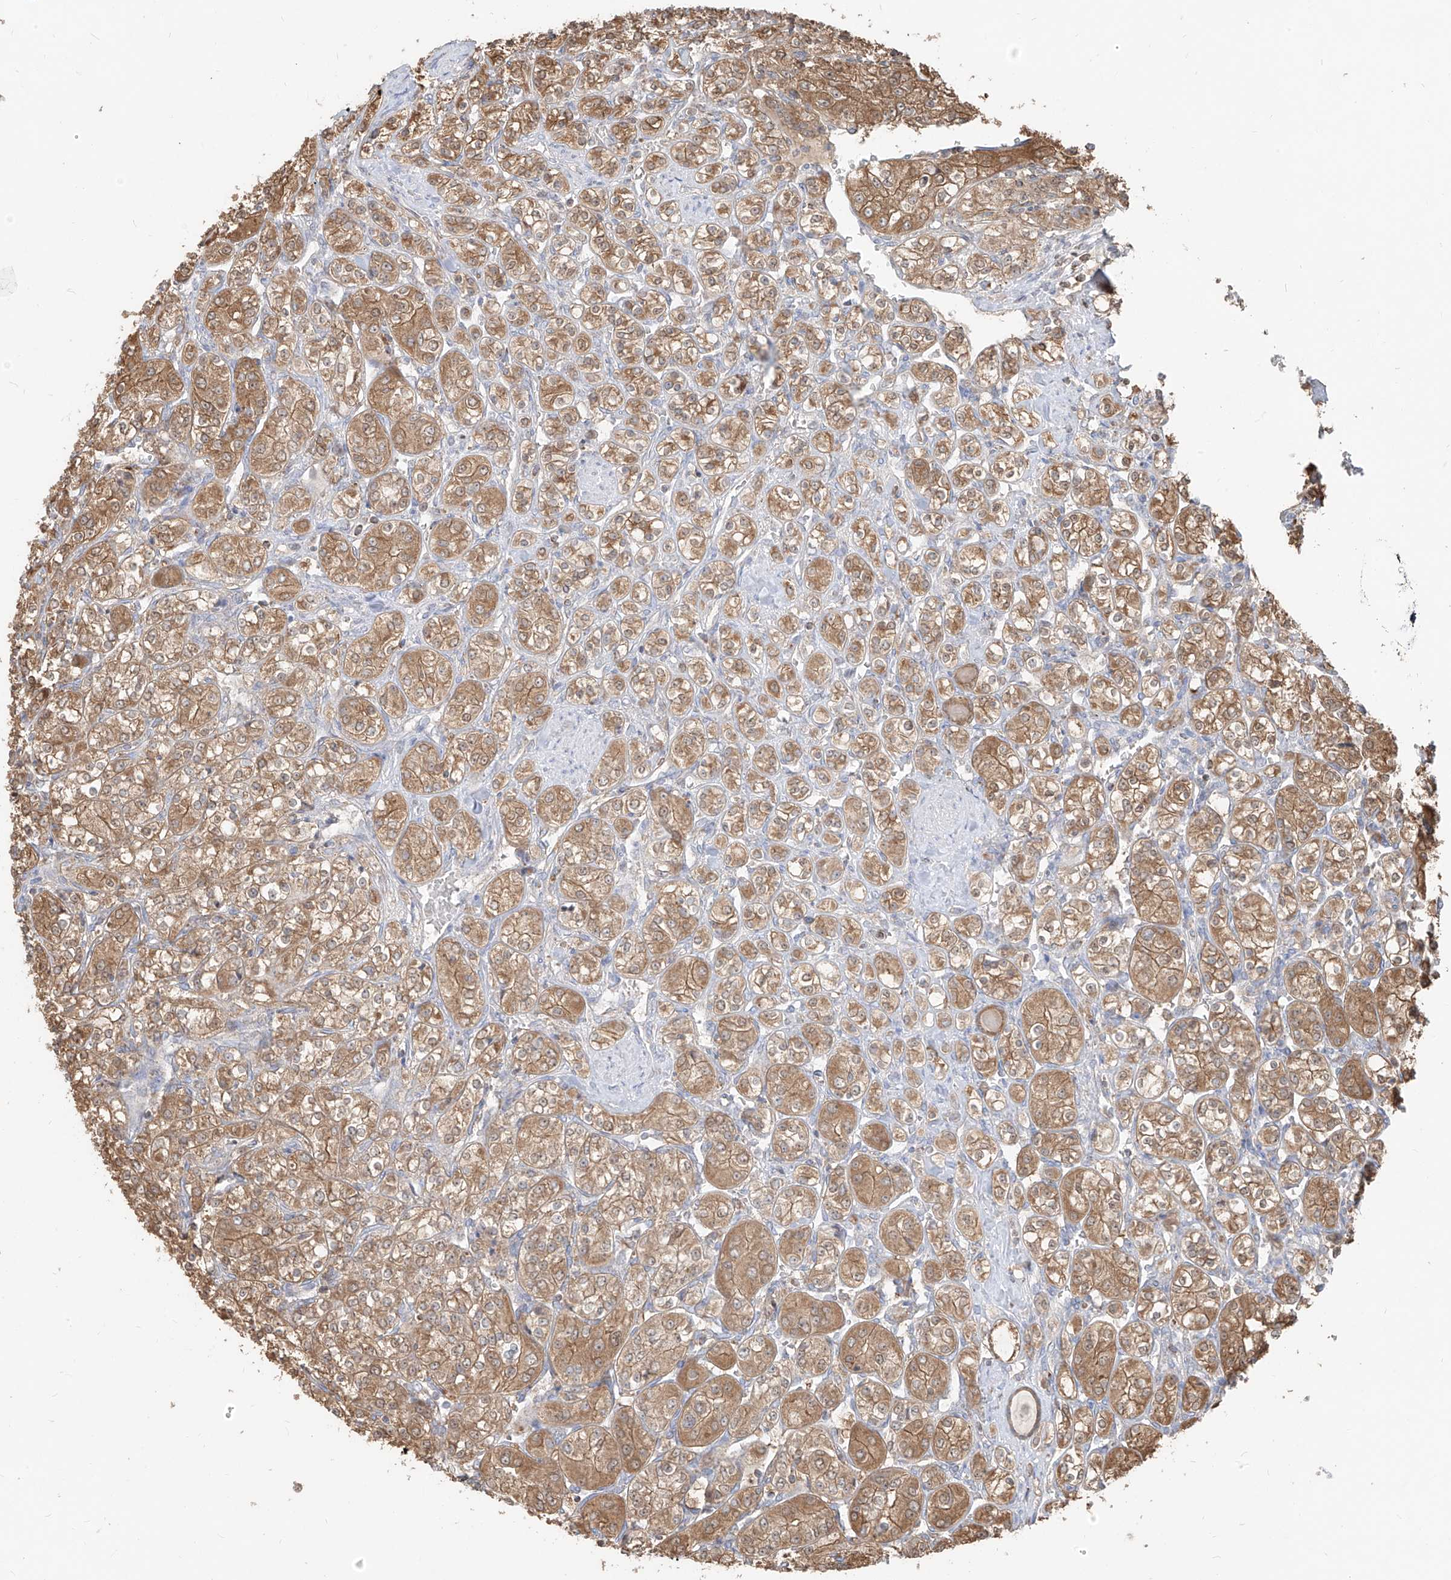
{"staining": {"intensity": "moderate", "quantity": ">75%", "location": "cytoplasmic/membranous"}, "tissue": "renal cancer", "cell_type": "Tumor cells", "image_type": "cancer", "snomed": [{"axis": "morphology", "description": "Adenocarcinoma, NOS"}, {"axis": "topography", "description": "Kidney"}], "caption": "Approximately >75% of tumor cells in human renal cancer demonstrate moderate cytoplasmic/membranous protein staining as visualized by brown immunohistochemical staining.", "gene": "ETHE1", "patient": {"sex": "male", "age": 77}}